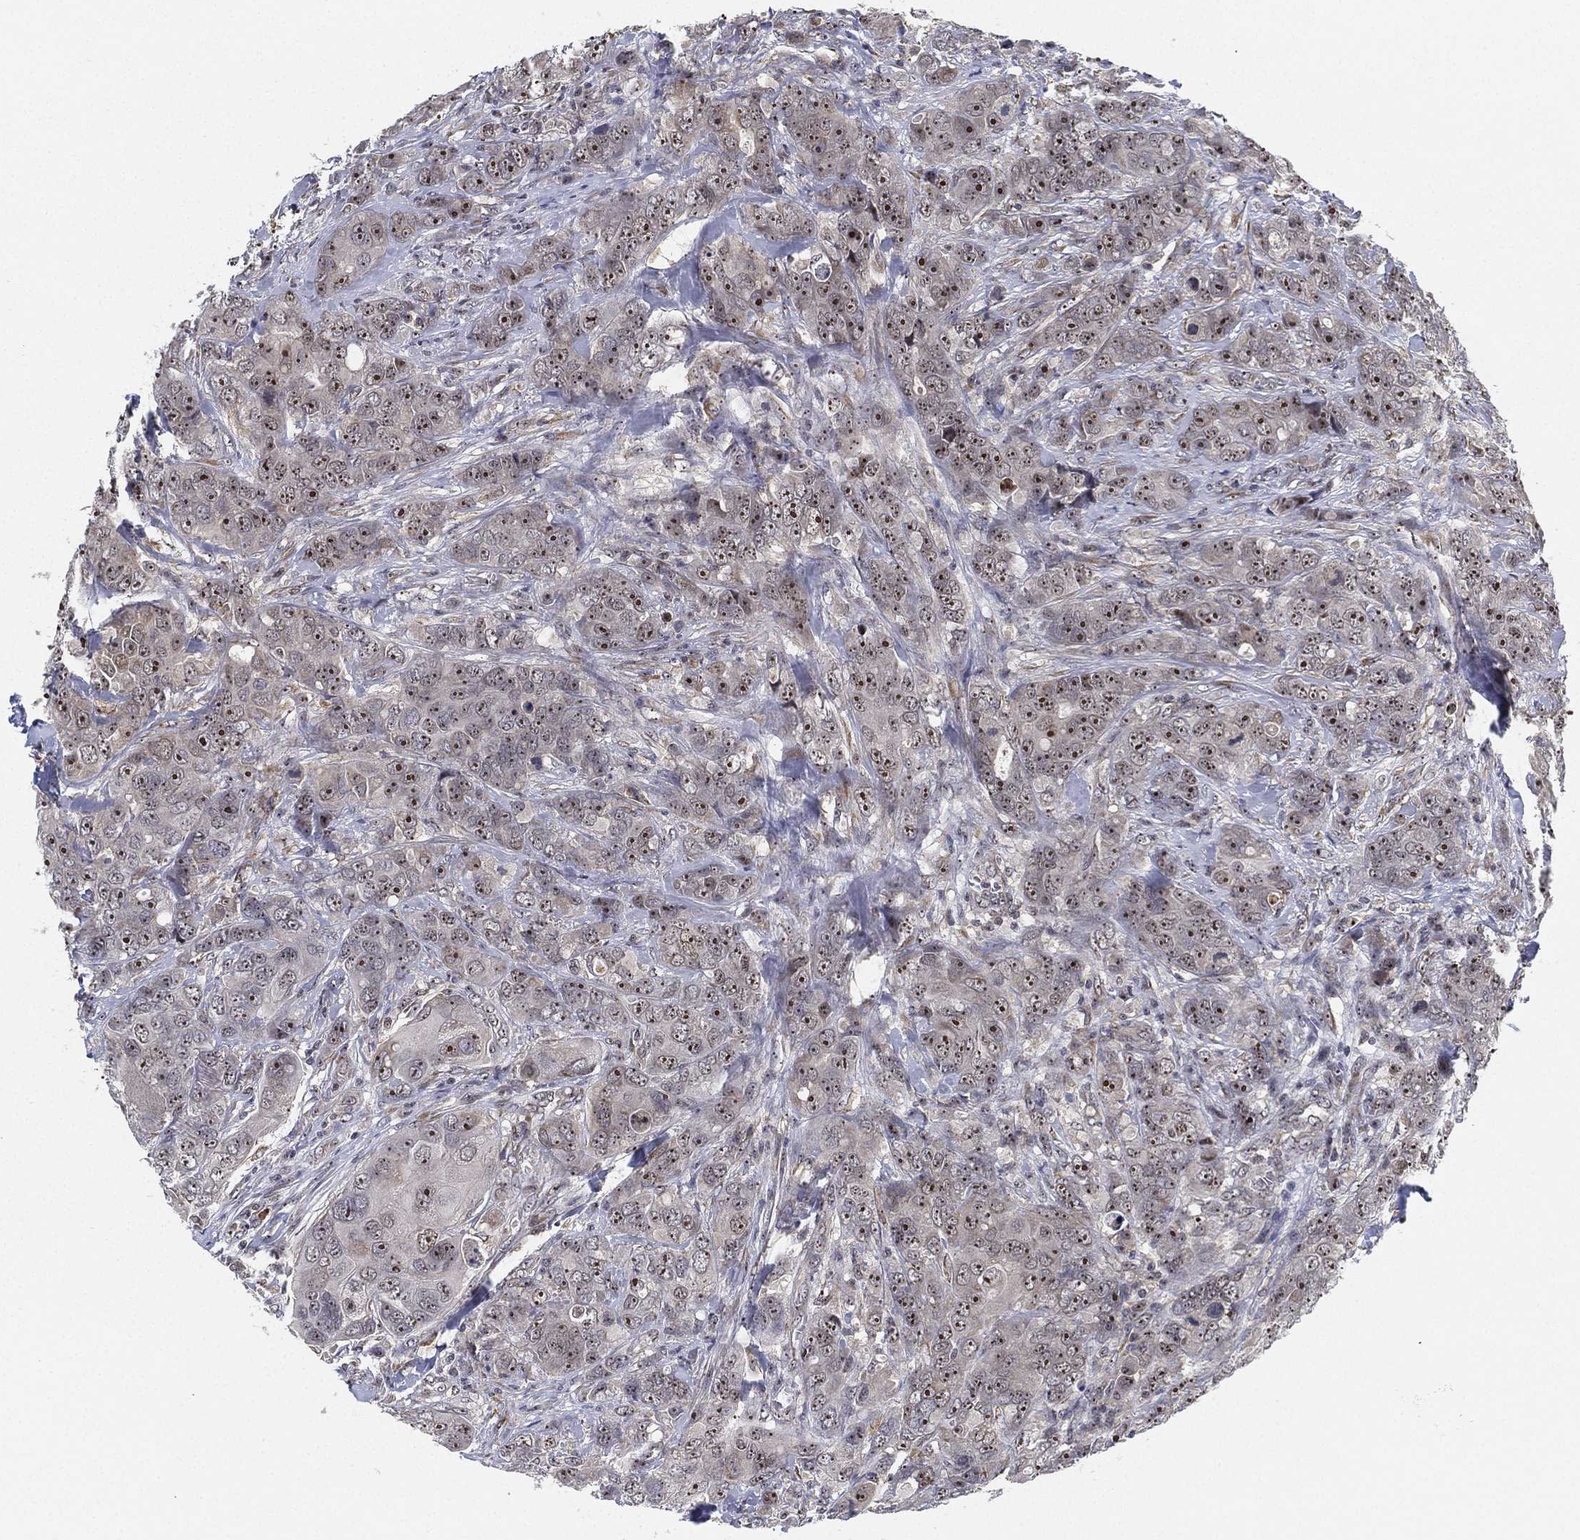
{"staining": {"intensity": "strong", "quantity": "25%-75%", "location": "nuclear"}, "tissue": "breast cancer", "cell_type": "Tumor cells", "image_type": "cancer", "snomed": [{"axis": "morphology", "description": "Duct carcinoma"}, {"axis": "topography", "description": "Breast"}], "caption": "Brown immunohistochemical staining in human breast infiltrating ductal carcinoma exhibits strong nuclear staining in about 25%-75% of tumor cells.", "gene": "PPP1R16B", "patient": {"sex": "female", "age": 43}}